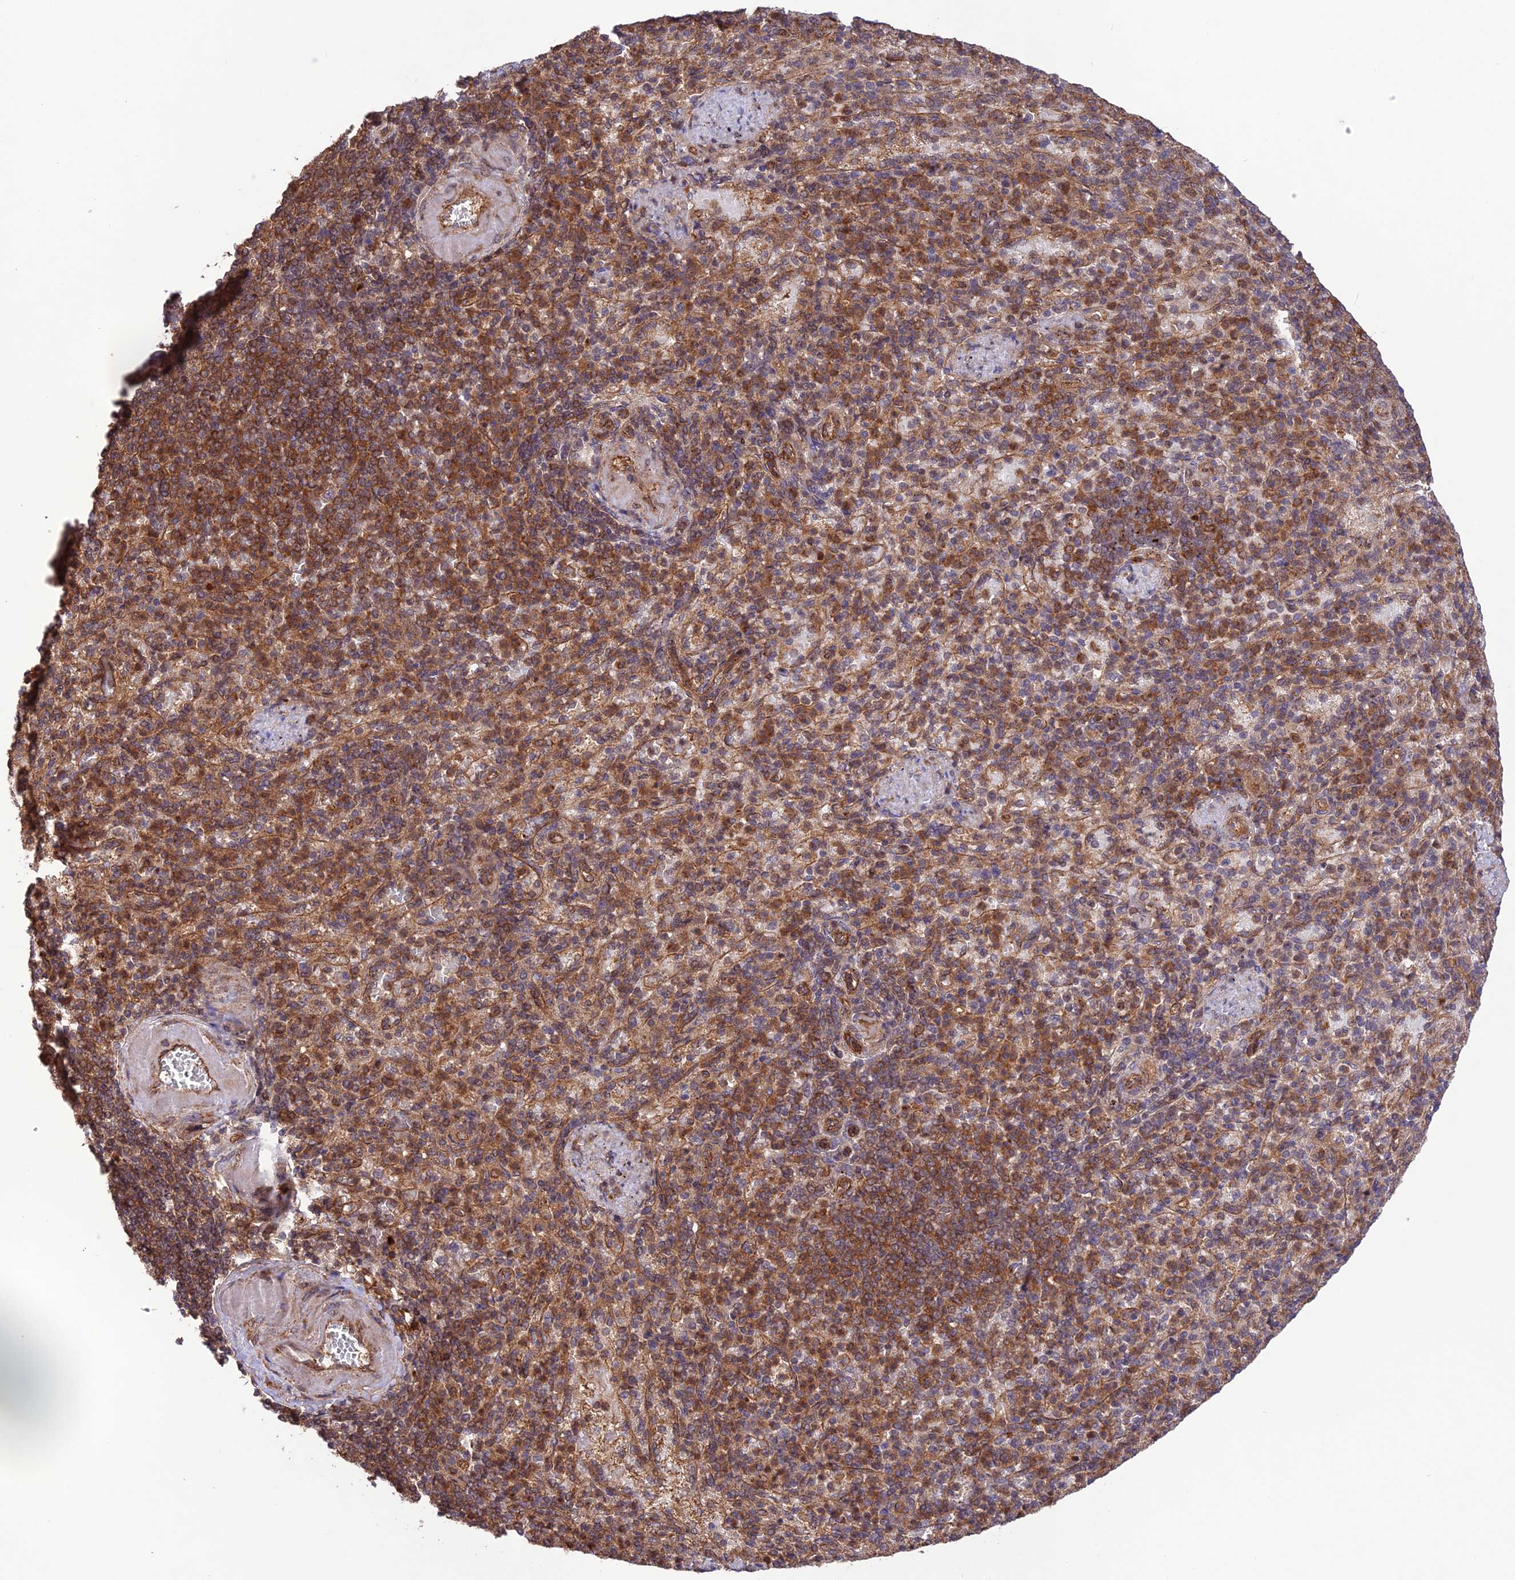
{"staining": {"intensity": "moderate", "quantity": ">75%", "location": "cytoplasmic/membranous,nuclear"}, "tissue": "spleen", "cell_type": "Cells in red pulp", "image_type": "normal", "snomed": [{"axis": "morphology", "description": "Normal tissue, NOS"}, {"axis": "topography", "description": "Spleen"}], "caption": "Immunohistochemical staining of benign human spleen shows moderate cytoplasmic/membranous,nuclear protein expression in about >75% of cells in red pulp. The protein is stained brown, and the nuclei are stained in blue (DAB IHC with brightfield microscopy, high magnification).", "gene": "FCHSD1", "patient": {"sex": "female", "age": 74}}